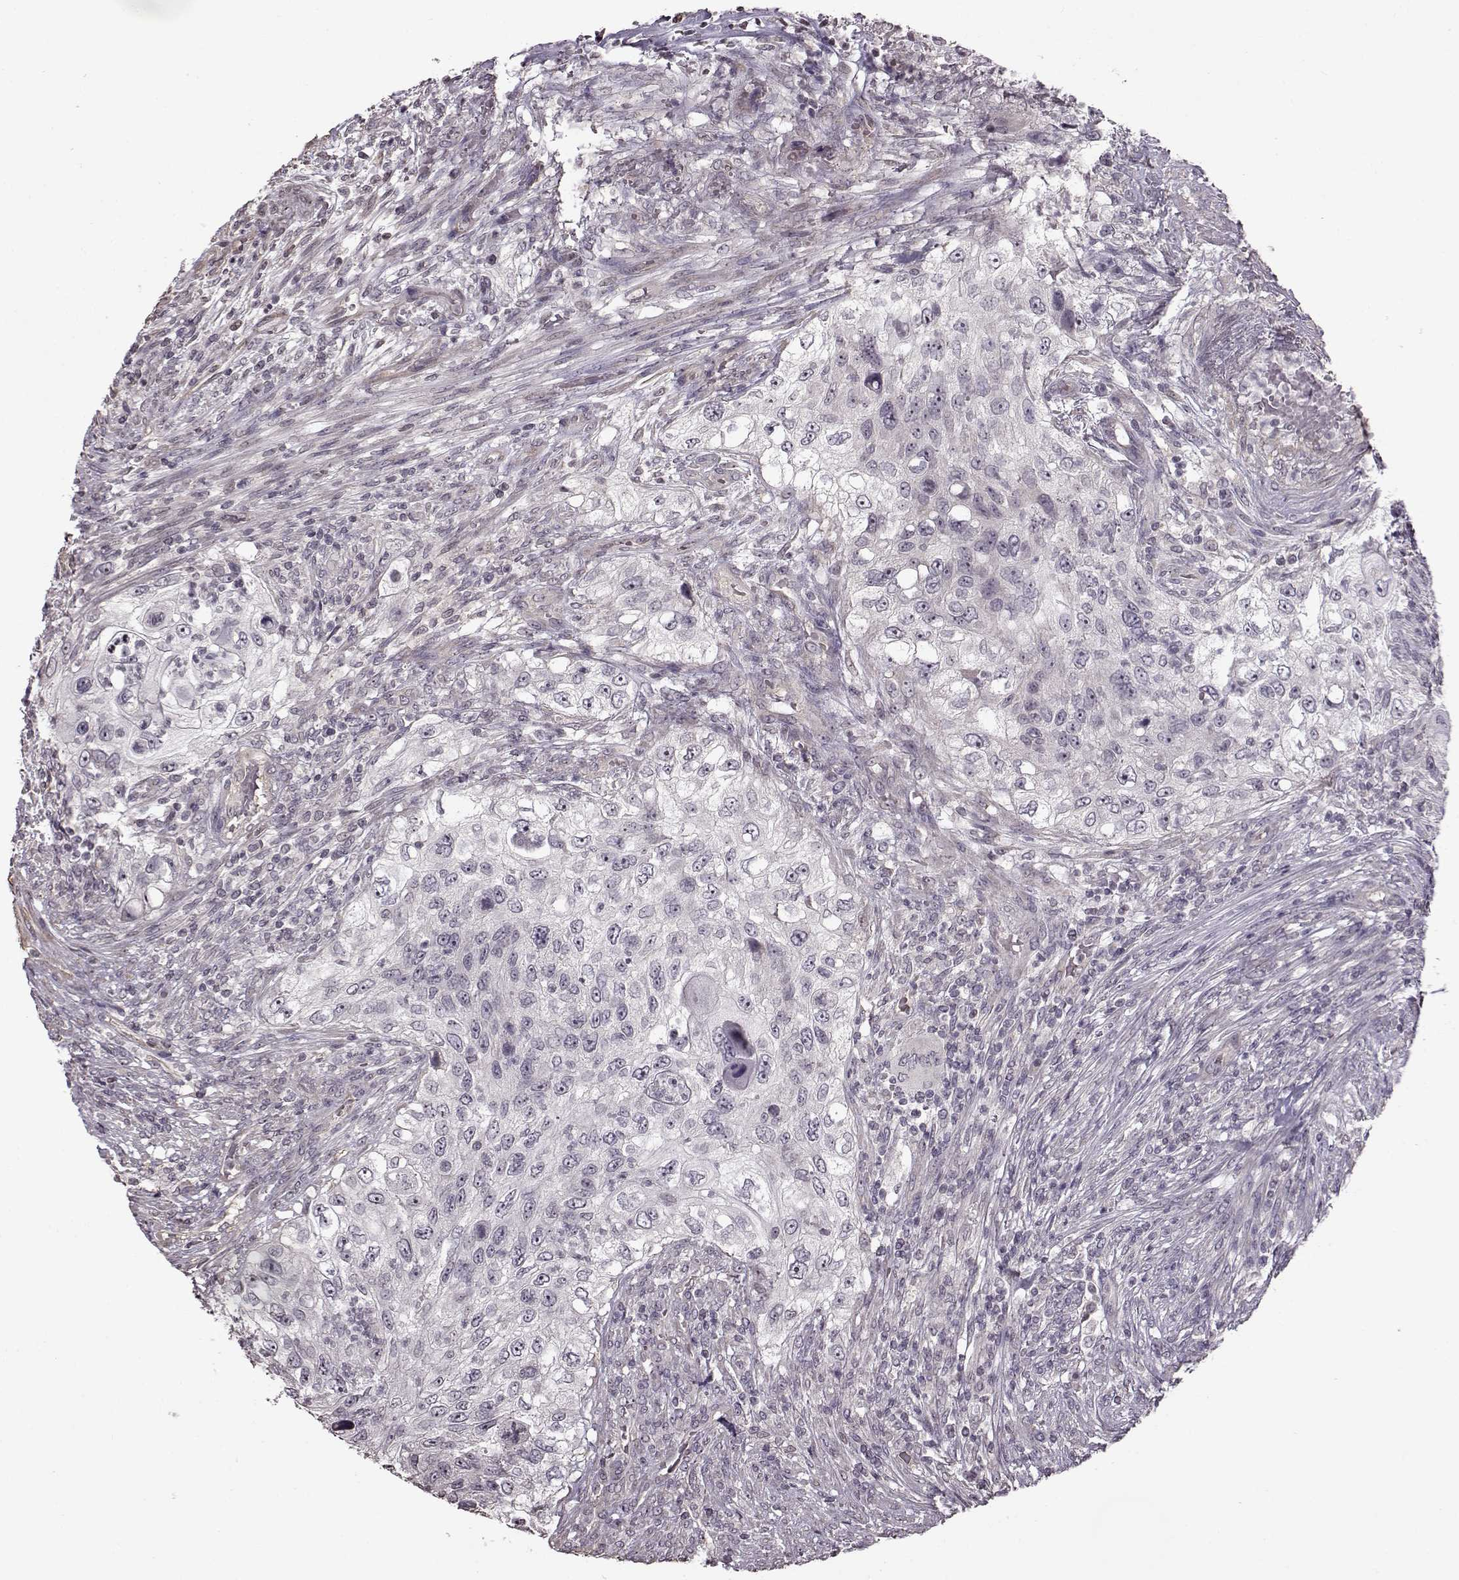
{"staining": {"intensity": "negative", "quantity": "none", "location": "none"}, "tissue": "urothelial cancer", "cell_type": "Tumor cells", "image_type": "cancer", "snomed": [{"axis": "morphology", "description": "Urothelial carcinoma, High grade"}, {"axis": "topography", "description": "Urinary bladder"}], "caption": "This is a histopathology image of immunohistochemistry (IHC) staining of urothelial carcinoma (high-grade), which shows no expression in tumor cells. Brightfield microscopy of IHC stained with DAB (3,3'-diaminobenzidine) (brown) and hematoxylin (blue), captured at high magnification.", "gene": "FSHB", "patient": {"sex": "female", "age": 60}}